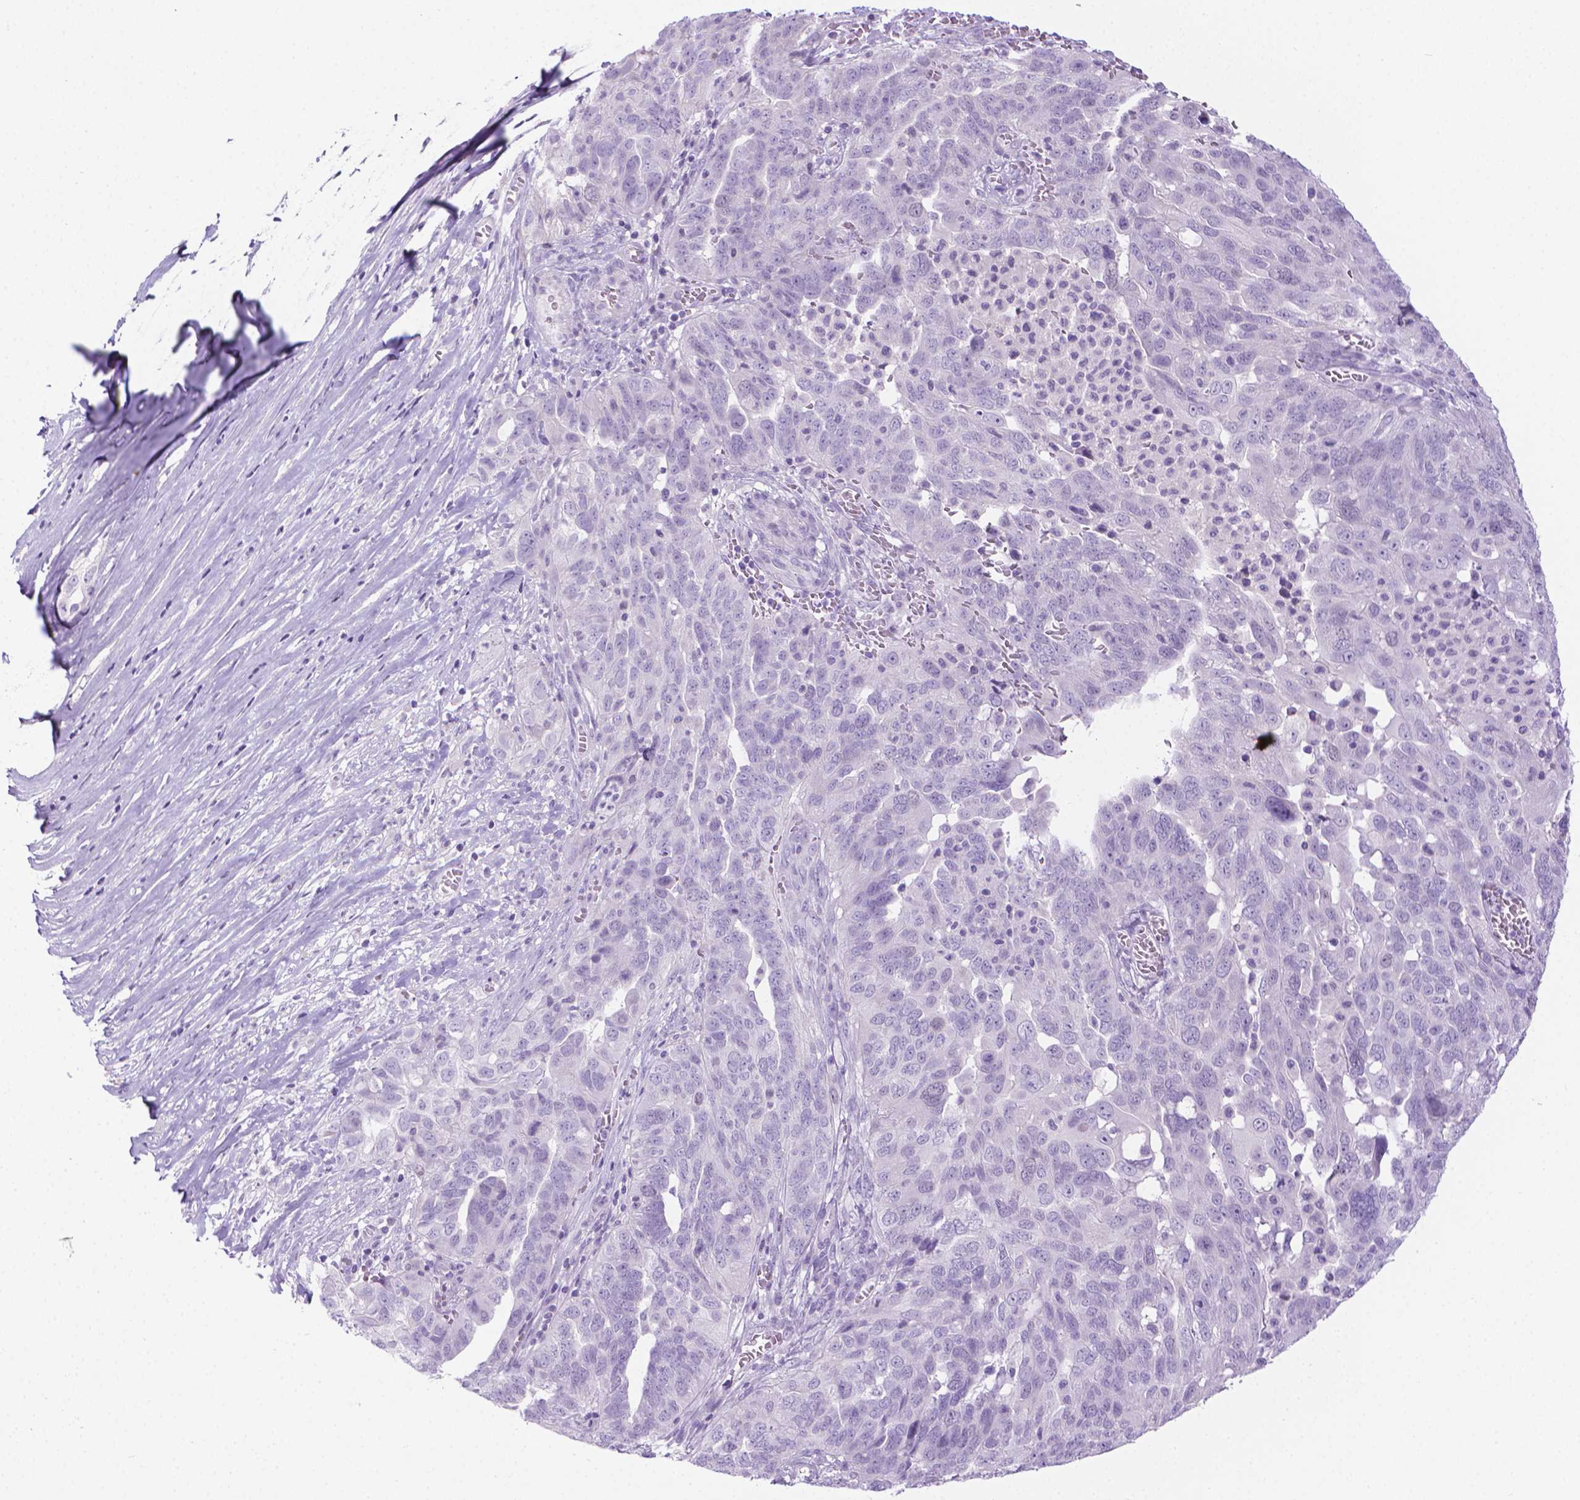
{"staining": {"intensity": "negative", "quantity": "none", "location": "none"}, "tissue": "ovarian cancer", "cell_type": "Tumor cells", "image_type": "cancer", "snomed": [{"axis": "morphology", "description": "Carcinoma, endometroid"}, {"axis": "topography", "description": "Soft tissue"}, {"axis": "topography", "description": "Ovary"}], "caption": "Immunohistochemistry image of neoplastic tissue: human ovarian endometroid carcinoma stained with DAB demonstrates no significant protein expression in tumor cells.", "gene": "SPAG6", "patient": {"sex": "female", "age": 52}}